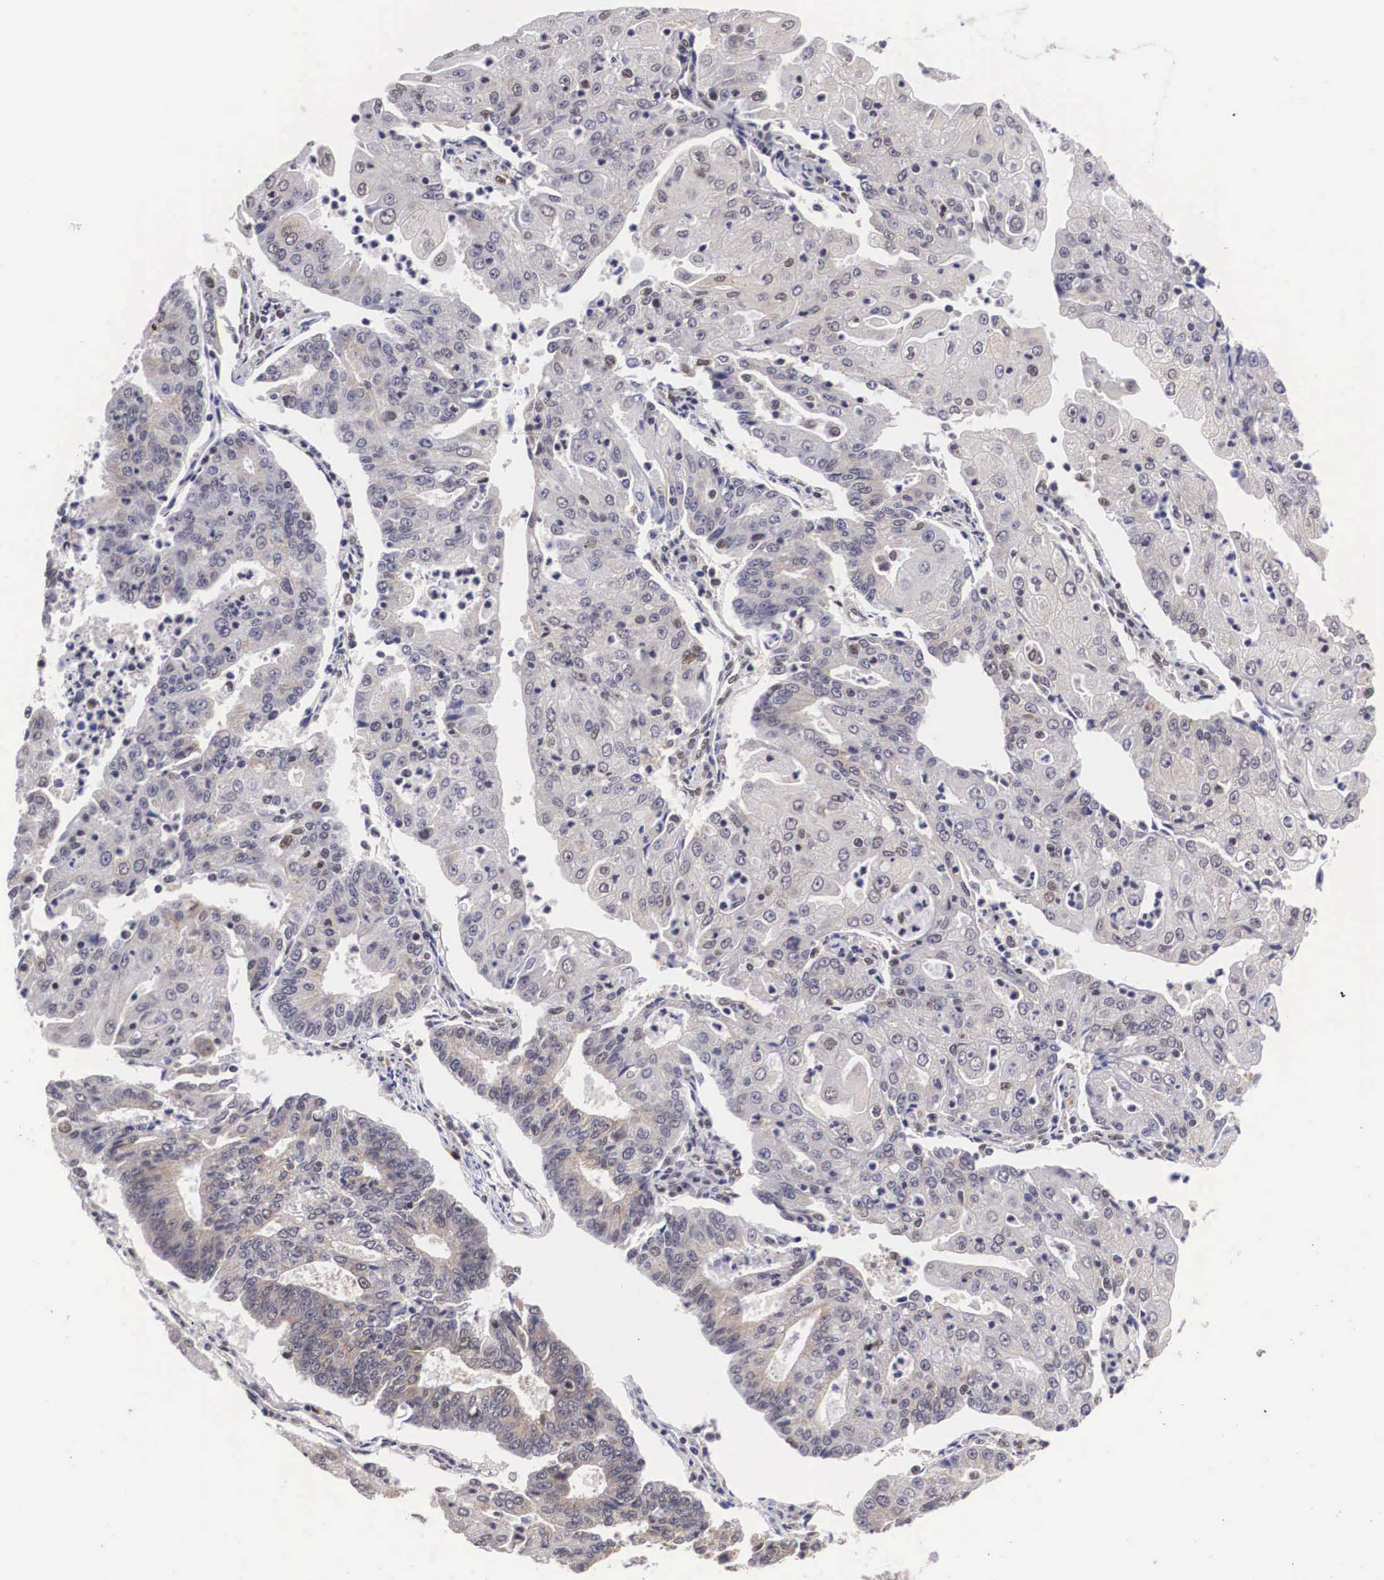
{"staining": {"intensity": "weak", "quantity": "25%-75%", "location": "cytoplasmic/membranous"}, "tissue": "endometrial cancer", "cell_type": "Tumor cells", "image_type": "cancer", "snomed": [{"axis": "morphology", "description": "Adenocarcinoma, NOS"}, {"axis": "topography", "description": "Endometrium"}], "caption": "Adenocarcinoma (endometrial) stained with DAB (3,3'-diaminobenzidine) immunohistochemistry (IHC) shows low levels of weak cytoplasmic/membranous expression in approximately 25%-75% of tumor cells.", "gene": "OTX2", "patient": {"sex": "female", "age": 56}}